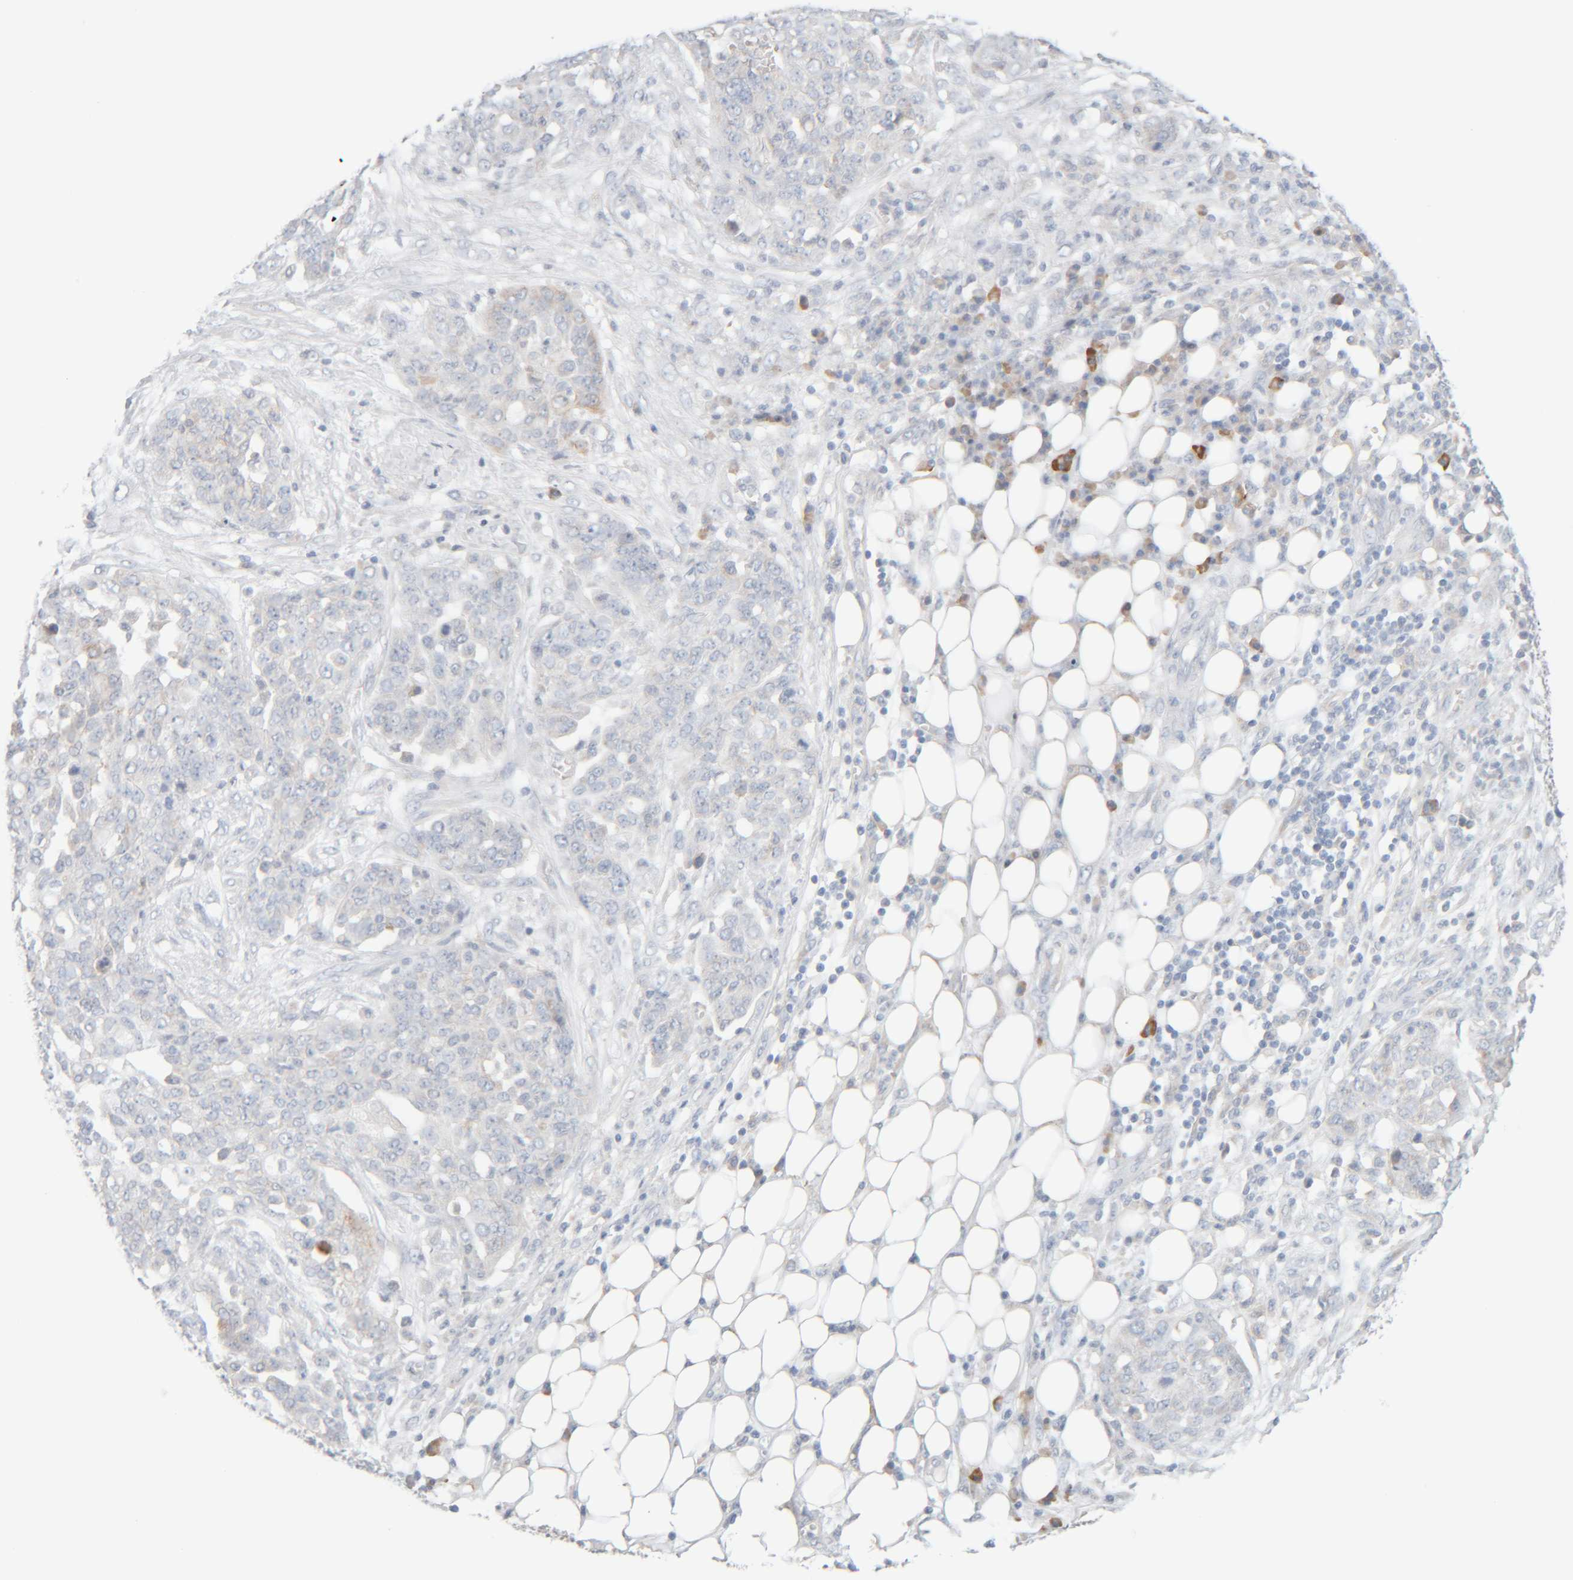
{"staining": {"intensity": "negative", "quantity": "none", "location": "none"}, "tissue": "ovarian cancer", "cell_type": "Tumor cells", "image_type": "cancer", "snomed": [{"axis": "morphology", "description": "Cystadenocarcinoma, serous, NOS"}, {"axis": "topography", "description": "Soft tissue"}, {"axis": "topography", "description": "Ovary"}], "caption": "This is an immunohistochemistry (IHC) histopathology image of ovarian cancer. There is no positivity in tumor cells.", "gene": "RIDA", "patient": {"sex": "female", "age": 57}}